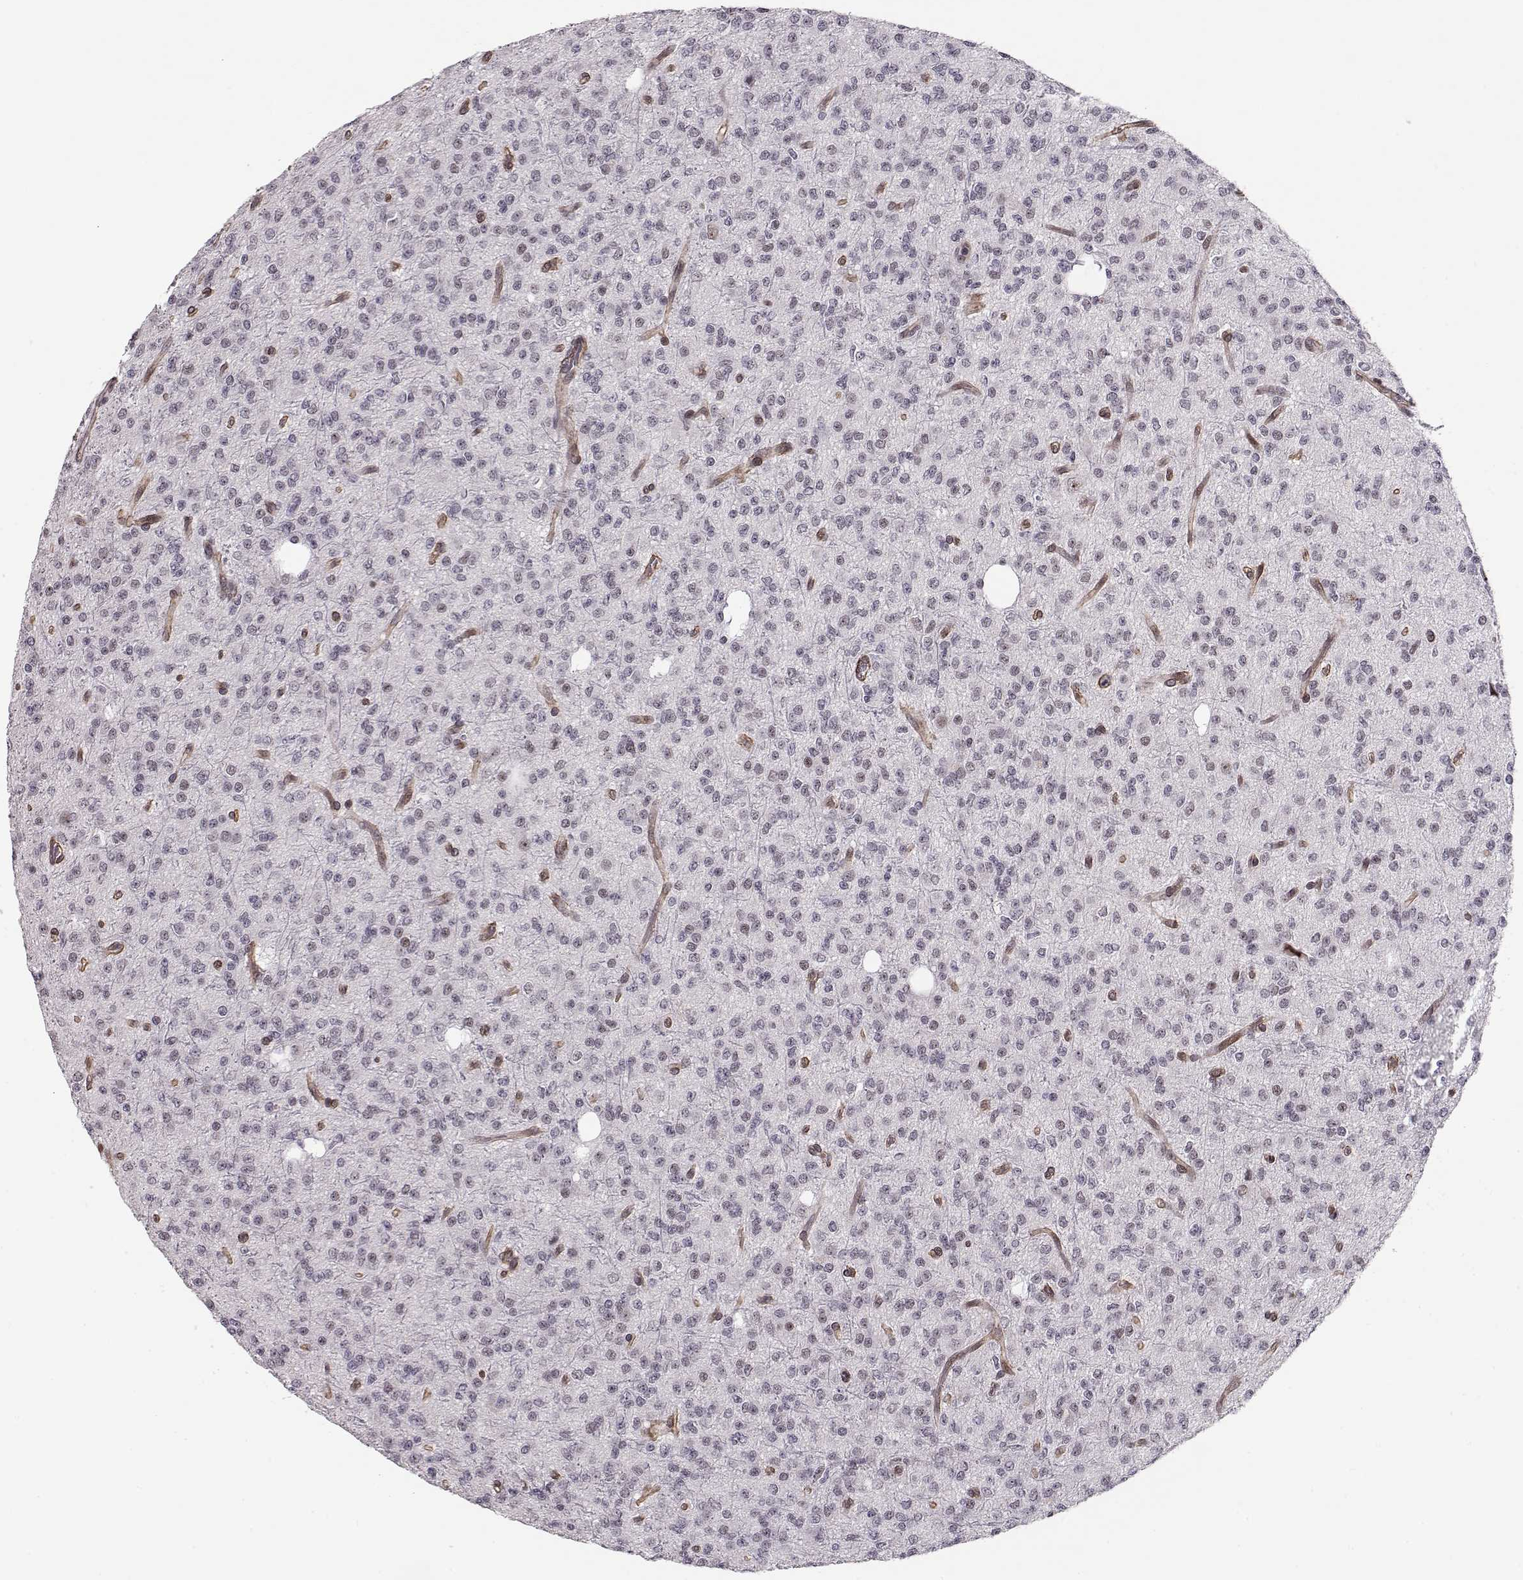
{"staining": {"intensity": "negative", "quantity": "none", "location": "none"}, "tissue": "glioma", "cell_type": "Tumor cells", "image_type": "cancer", "snomed": [{"axis": "morphology", "description": "Glioma, malignant, Low grade"}, {"axis": "topography", "description": "Brain"}], "caption": "Human glioma stained for a protein using immunohistochemistry shows no expression in tumor cells.", "gene": "CIR1", "patient": {"sex": "male", "age": 27}}